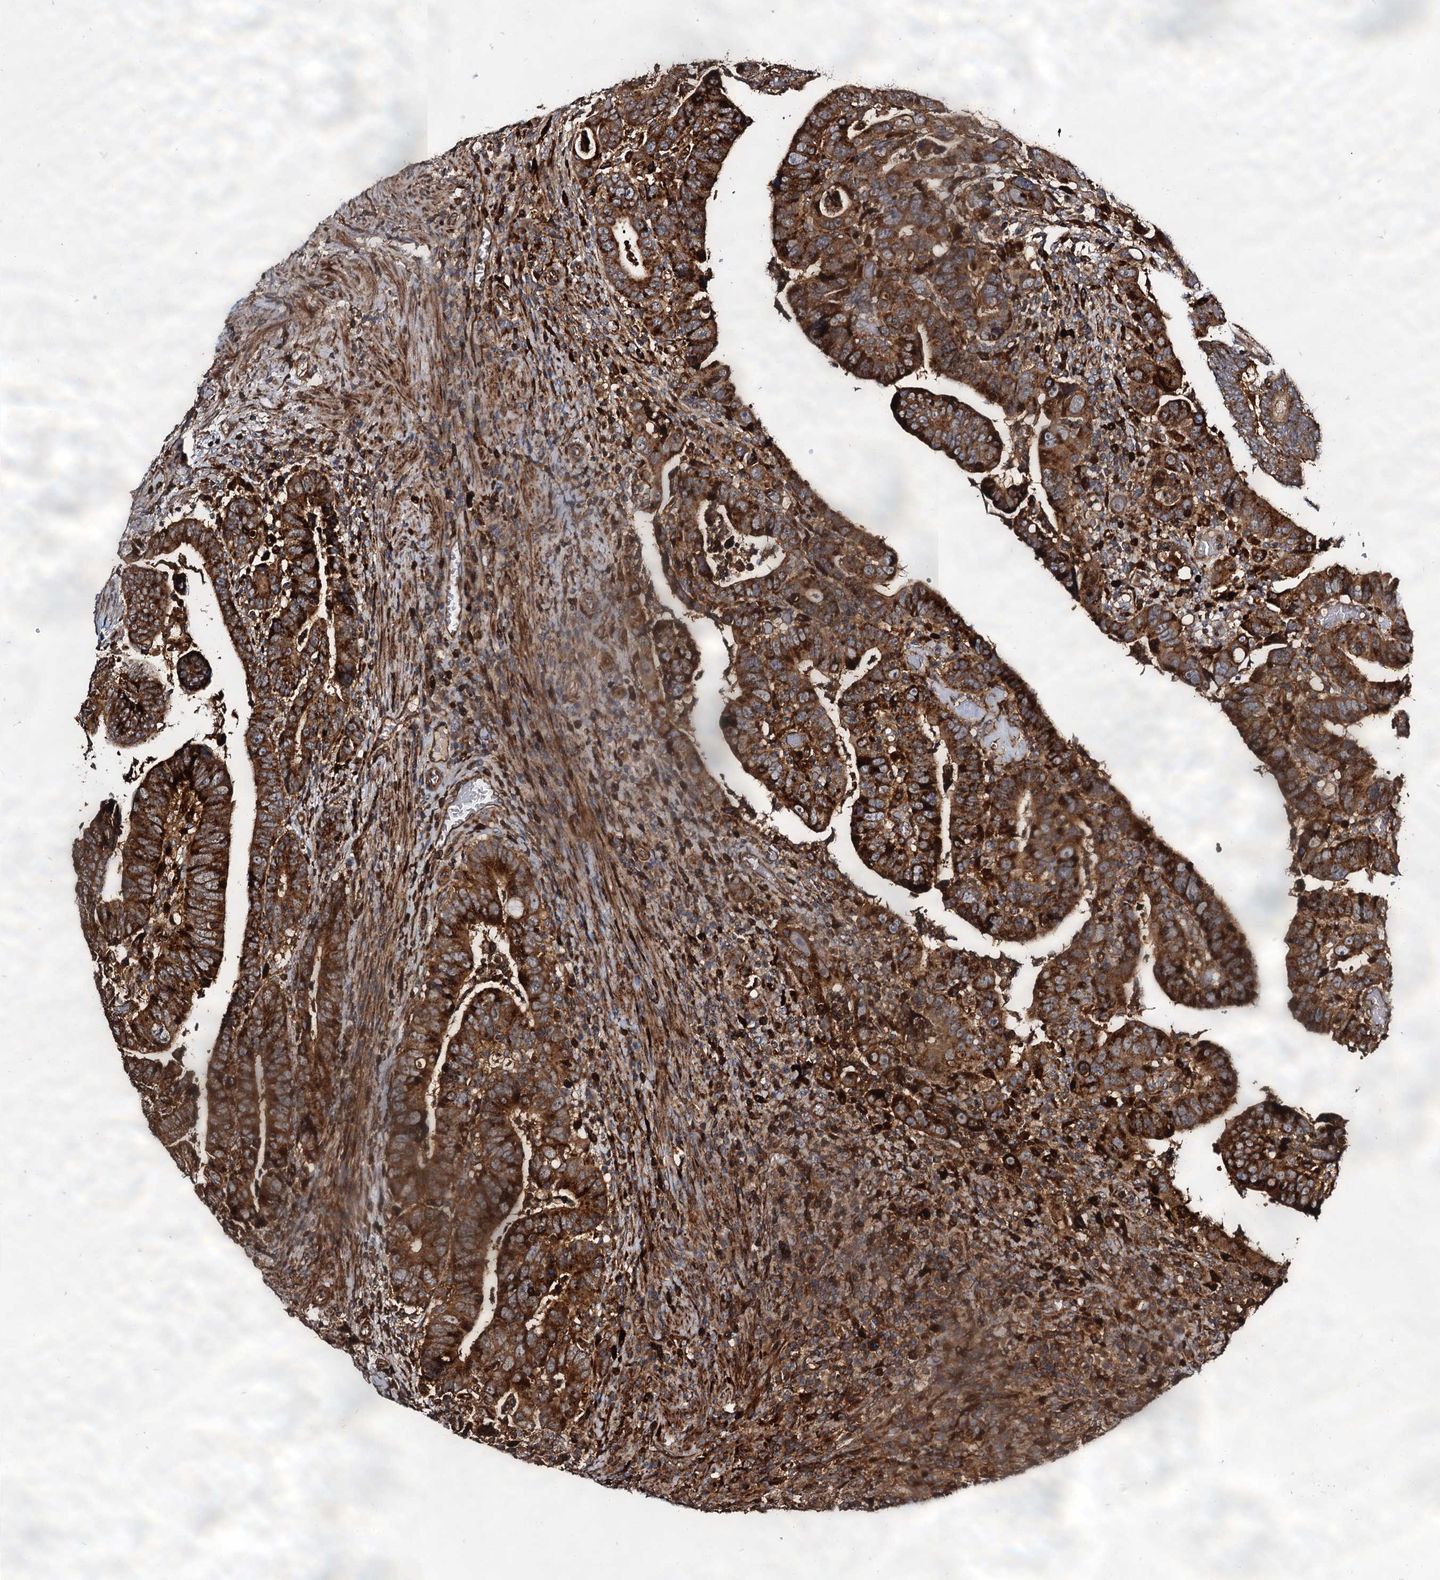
{"staining": {"intensity": "strong", "quantity": ">75%", "location": "cytoplasmic/membranous"}, "tissue": "colorectal cancer", "cell_type": "Tumor cells", "image_type": "cancer", "snomed": [{"axis": "morphology", "description": "Normal tissue, NOS"}, {"axis": "morphology", "description": "Adenocarcinoma, NOS"}, {"axis": "topography", "description": "Rectum"}], "caption": "Tumor cells reveal high levels of strong cytoplasmic/membranous expression in approximately >75% of cells in colorectal cancer (adenocarcinoma).", "gene": "WDR73", "patient": {"sex": "female", "age": 65}}